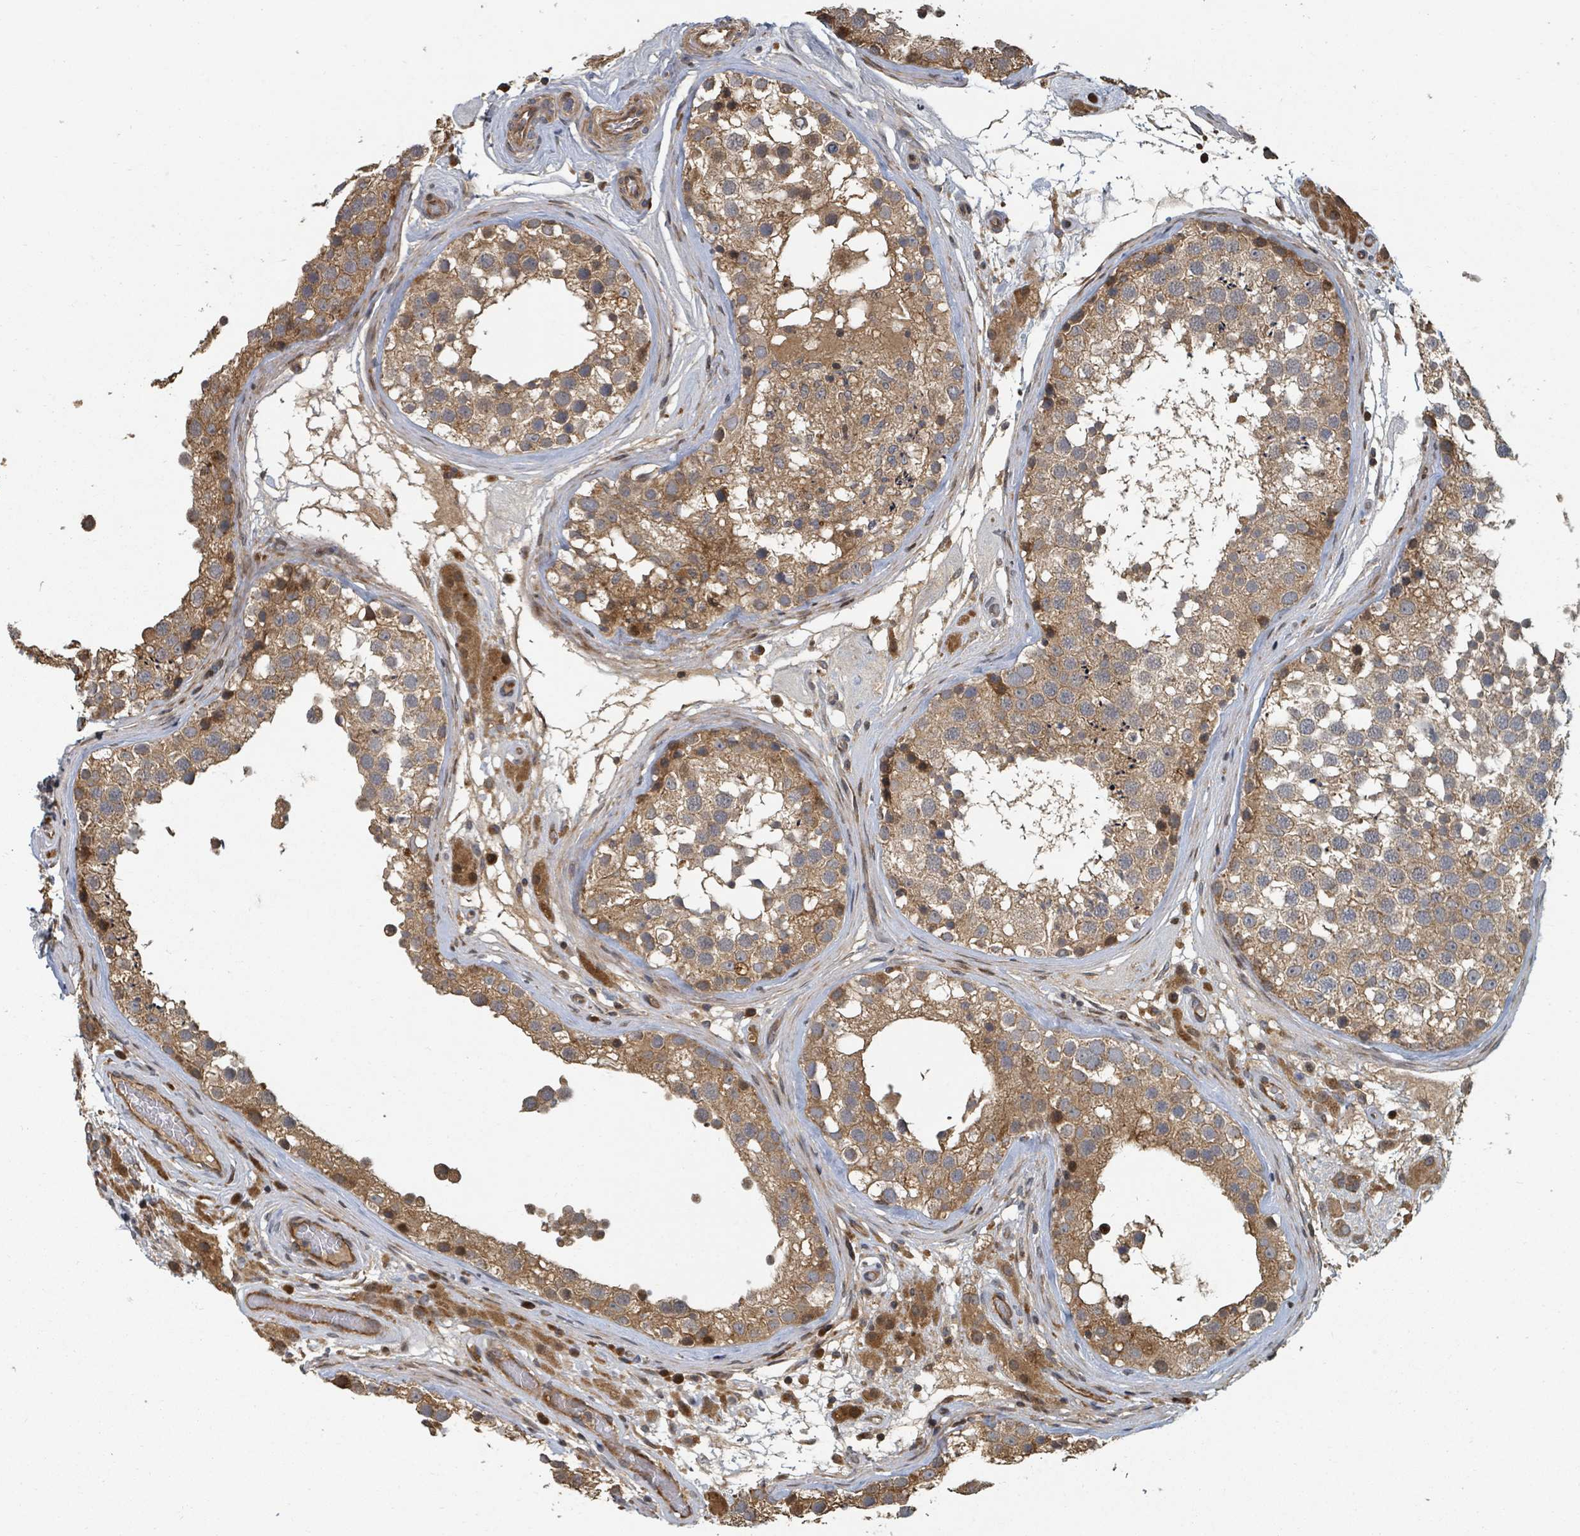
{"staining": {"intensity": "moderate", "quantity": ">75%", "location": "cytoplasmic/membranous"}, "tissue": "testis", "cell_type": "Cells in seminiferous ducts", "image_type": "normal", "snomed": [{"axis": "morphology", "description": "Normal tissue, NOS"}, {"axis": "topography", "description": "Testis"}], "caption": "This micrograph shows normal testis stained with immunohistochemistry to label a protein in brown. The cytoplasmic/membranous of cells in seminiferous ducts show moderate positivity for the protein. Nuclei are counter-stained blue.", "gene": "DPM1", "patient": {"sex": "male", "age": 46}}